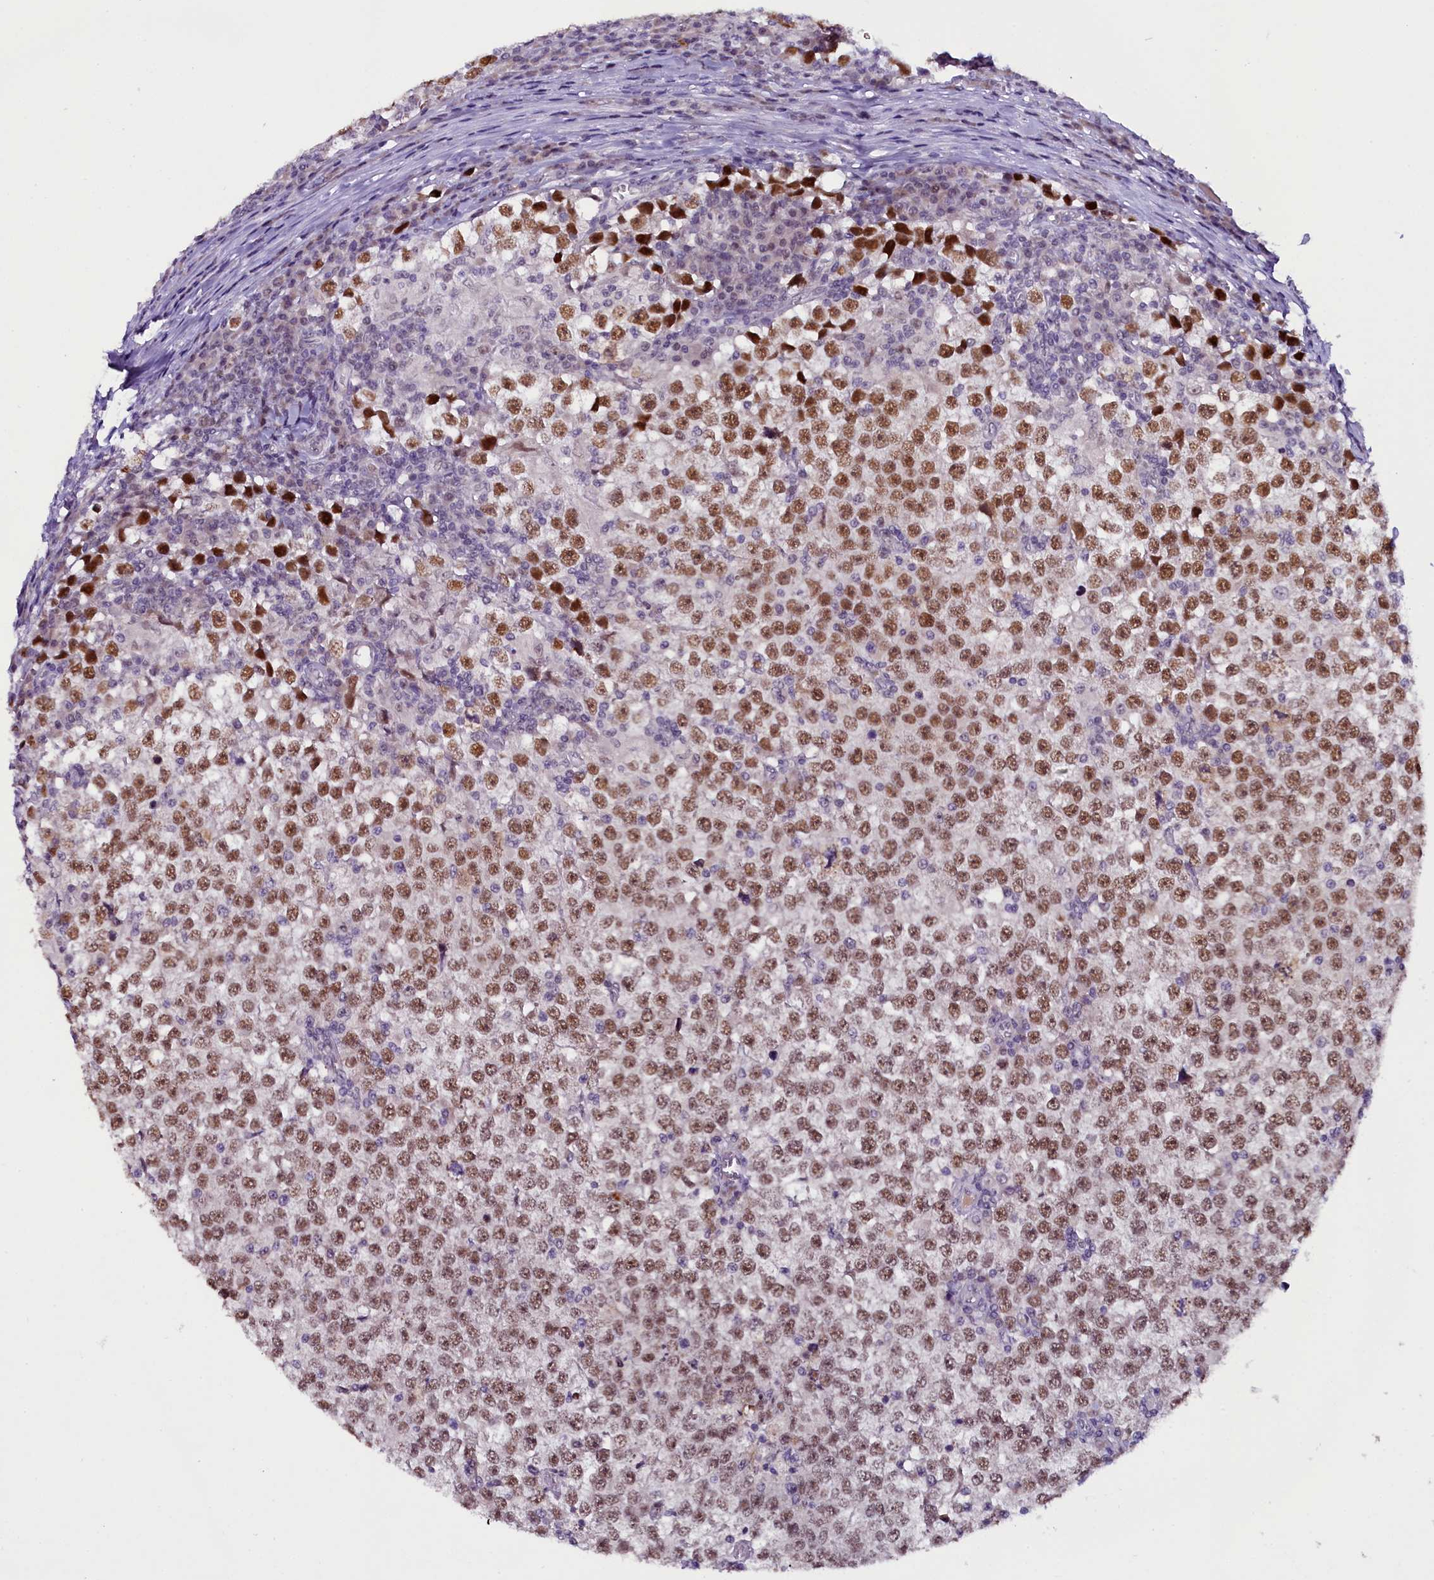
{"staining": {"intensity": "moderate", "quantity": ">75%", "location": "nuclear"}, "tissue": "testis cancer", "cell_type": "Tumor cells", "image_type": "cancer", "snomed": [{"axis": "morphology", "description": "Seminoma, NOS"}, {"axis": "topography", "description": "Testis"}], "caption": "An immunohistochemistry (IHC) photomicrograph of tumor tissue is shown. Protein staining in brown highlights moderate nuclear positivity in seminoma (testis) within tumor cells. The staining was performed using DAB (3,3'-diaminobenzidine), with brown indicating positive protein expression. Nuclei are stained blue with hematoxylin.", "gene": "RPUSD2", "patient": {"sex": "male", "age": 65}}